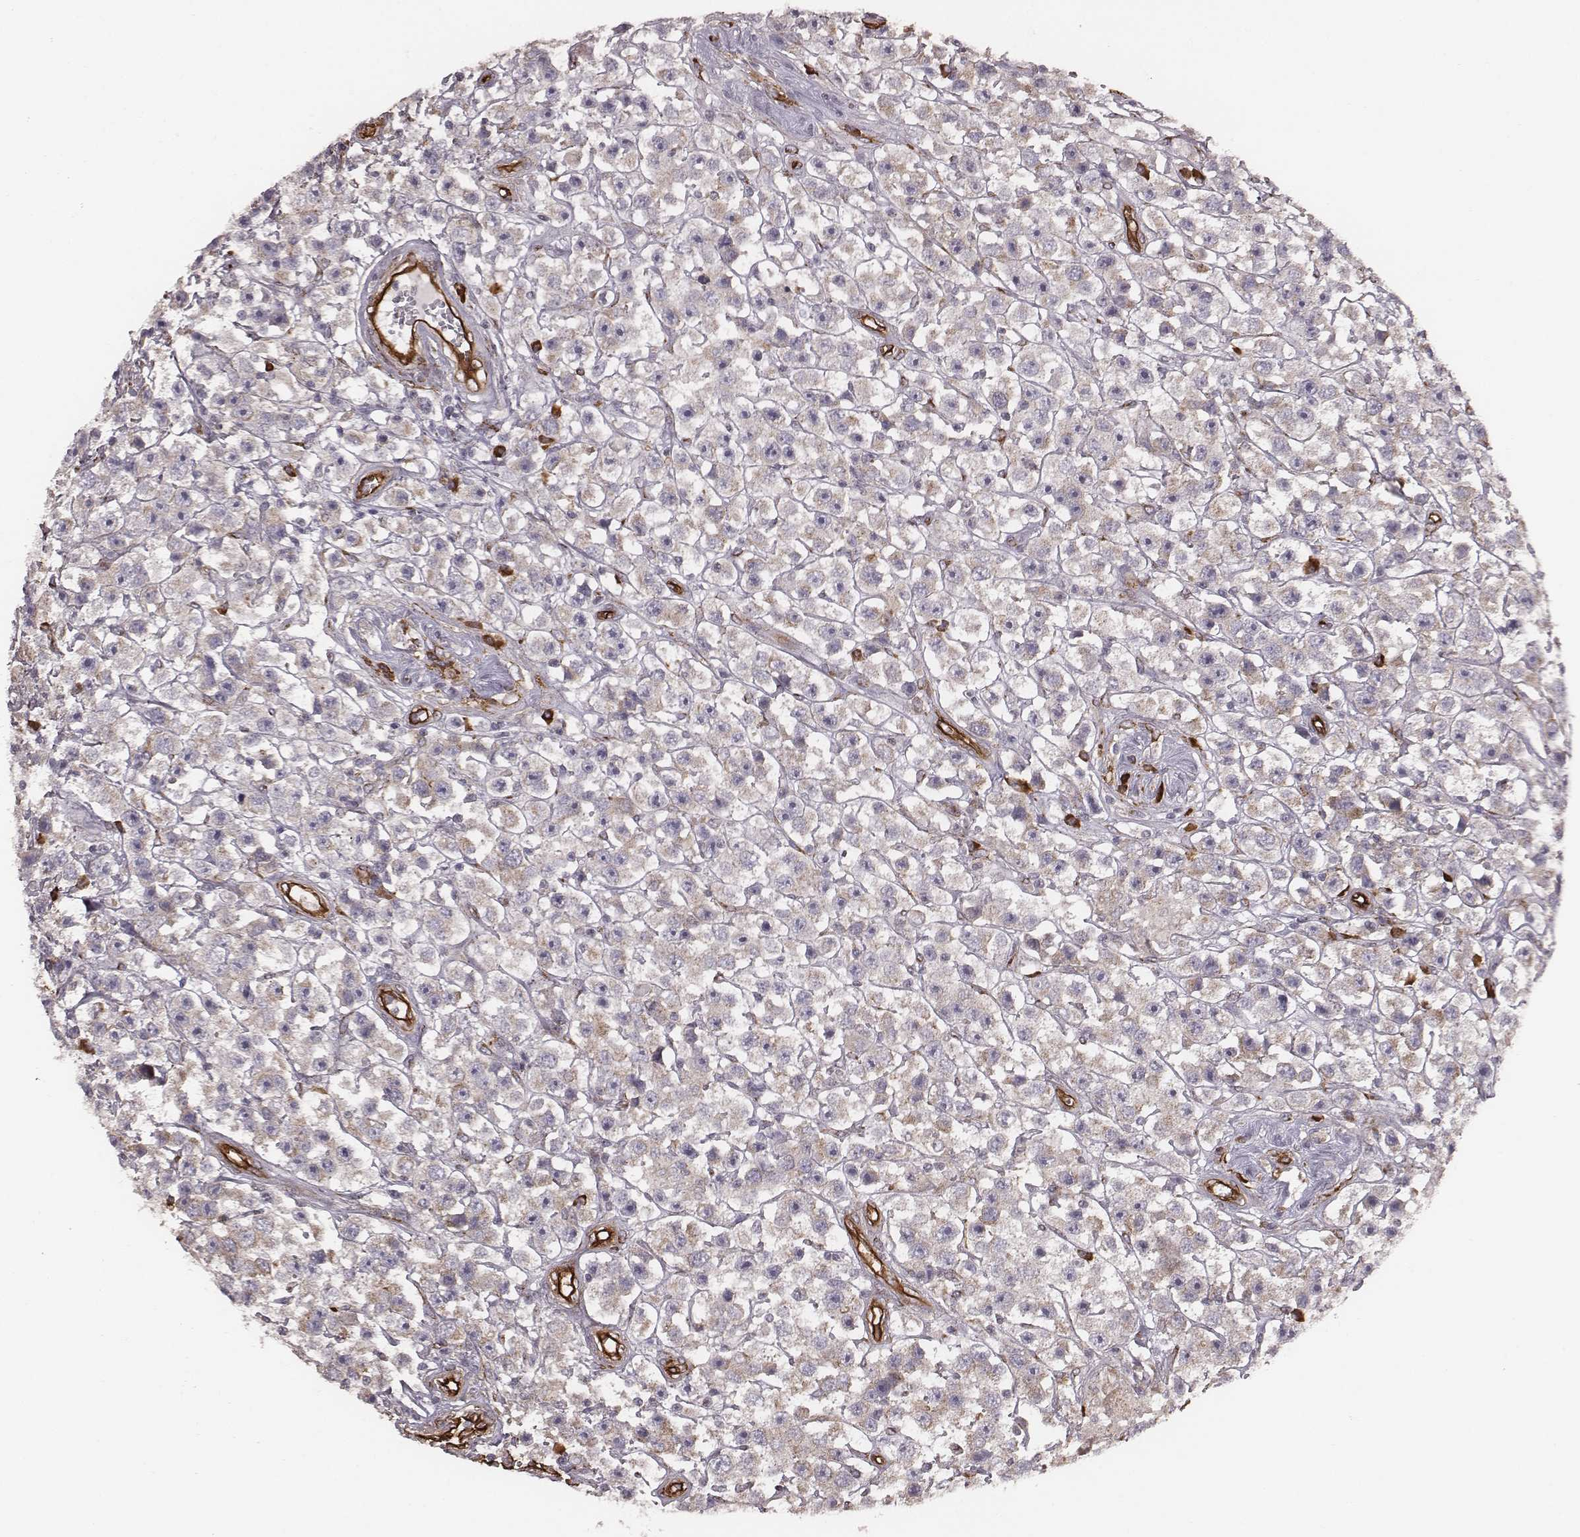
{"staining": {"intensity": "negative", "quantity": "none", "location": "none"}, "tissue": "testis cancer", "cell_type": "Tumor cells", "image_type": "cancer", "snomed": [{"axis": "morphology", "description": "Seminoma, NOS"}, {"axis": "topography", "description": "Testis"}], "caption": "Tumor cells show no significant expression in testis cancer.", "gene": "PALMD", "patient": {"sex": "male", "age": 45}}